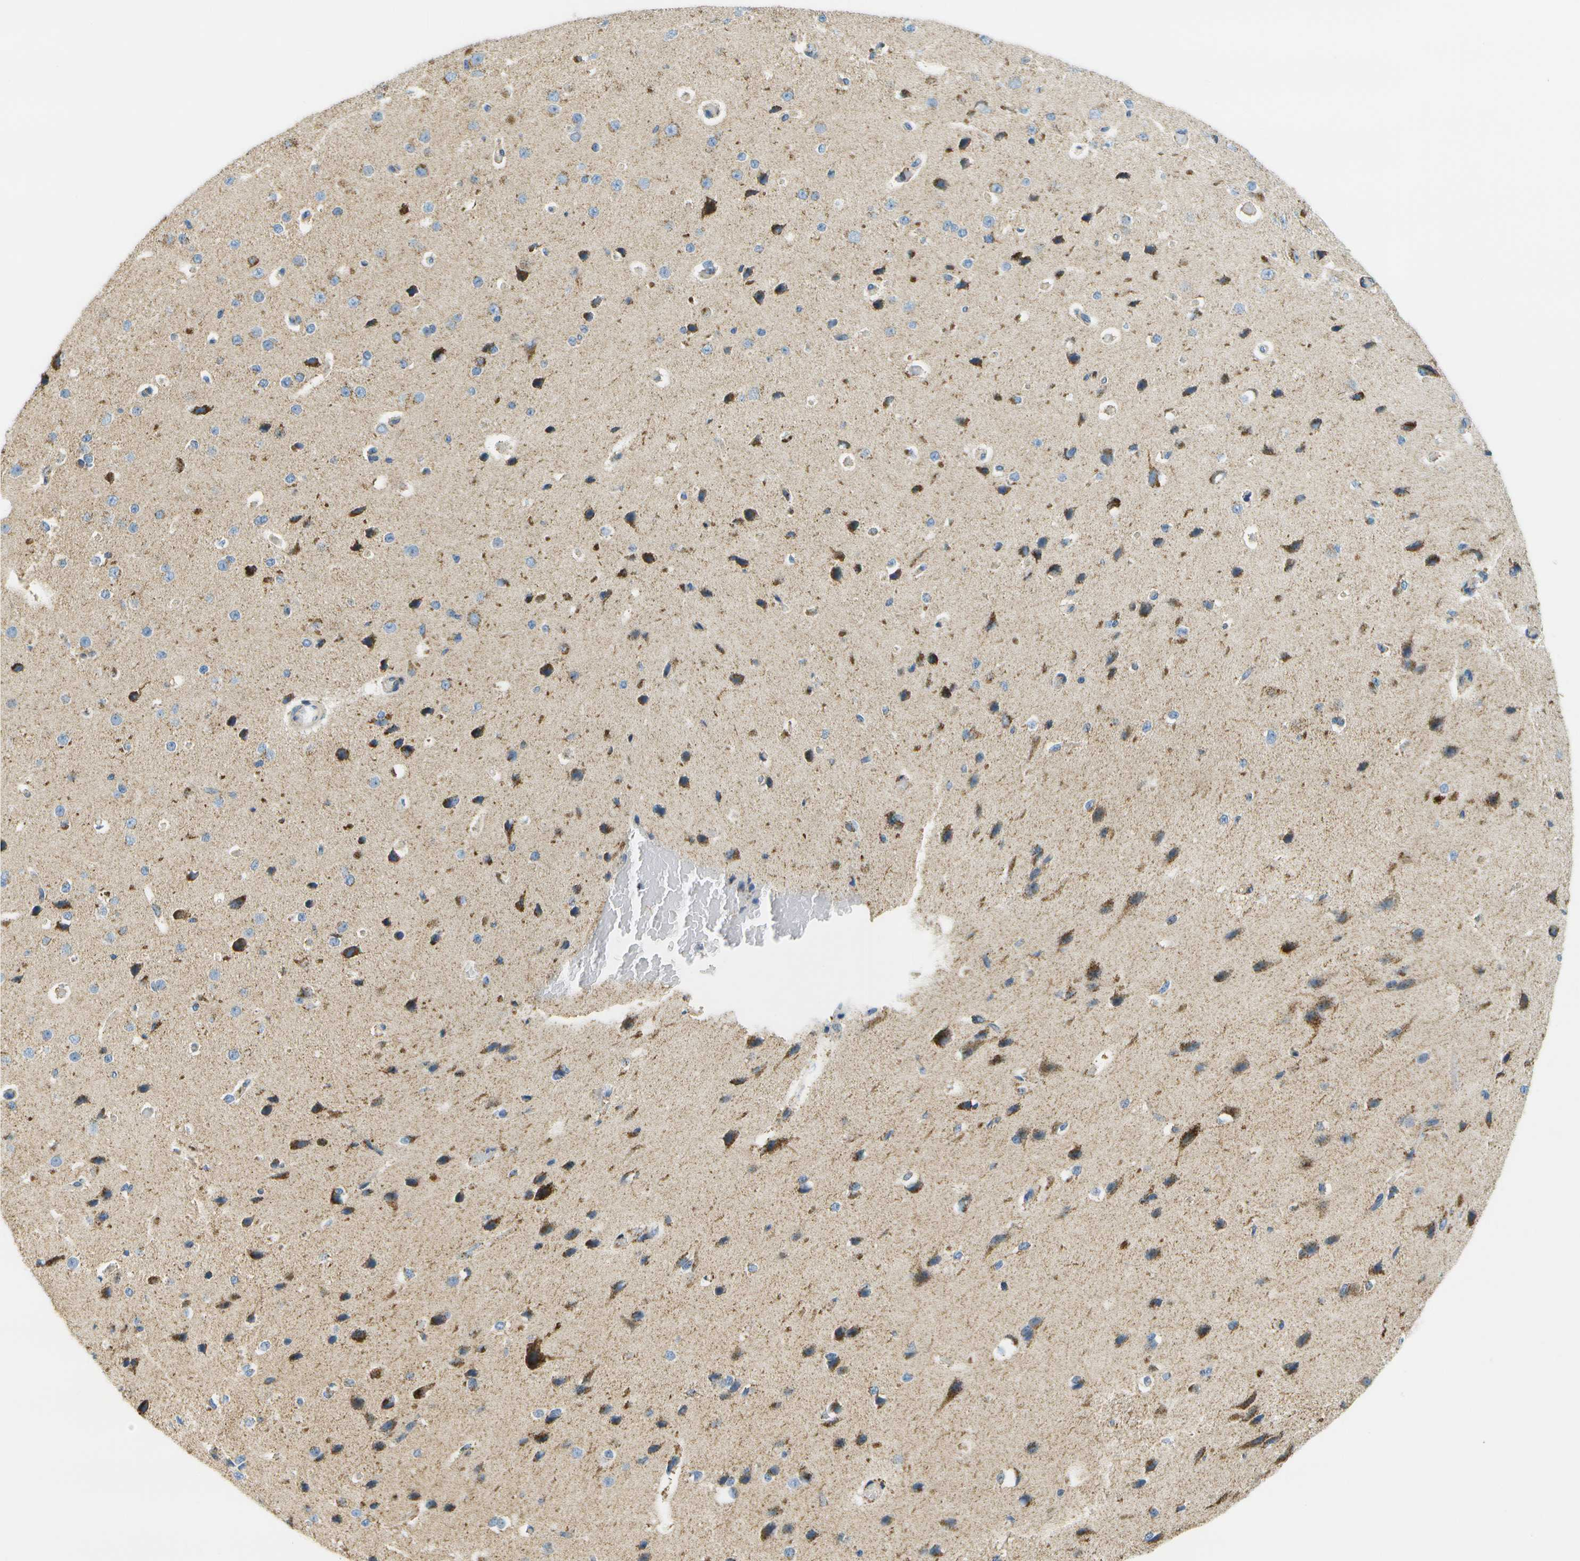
{"staining": {"intensity": "weak", "quantity": ">75%", "location": "cytoplasmic/membranous"}, "tissue": "cerebral cortex", "cell_type": "Endothelial cells", "image_type": "normal", "snomed": [{"axis": "morphology", "description": "Normal tissue, NOS"}, {"axis": "morphology", "description": "Developmental malformation"}, {"axis": "topography", "description": "Cerebral cortex"}], "caption": "Immunohistochemistry histopathology image of unremarkable cerebral cortex: human cerebral cortex stained using IHC demonstrates low levels of weak protein expression localized specifically in the cytoplasmic/membranous of endothelial cells, appearing as a cytoplasmic/membranous brown color.", "gene": "HLCS", "patient": {"sex": "female", "age": 30}}